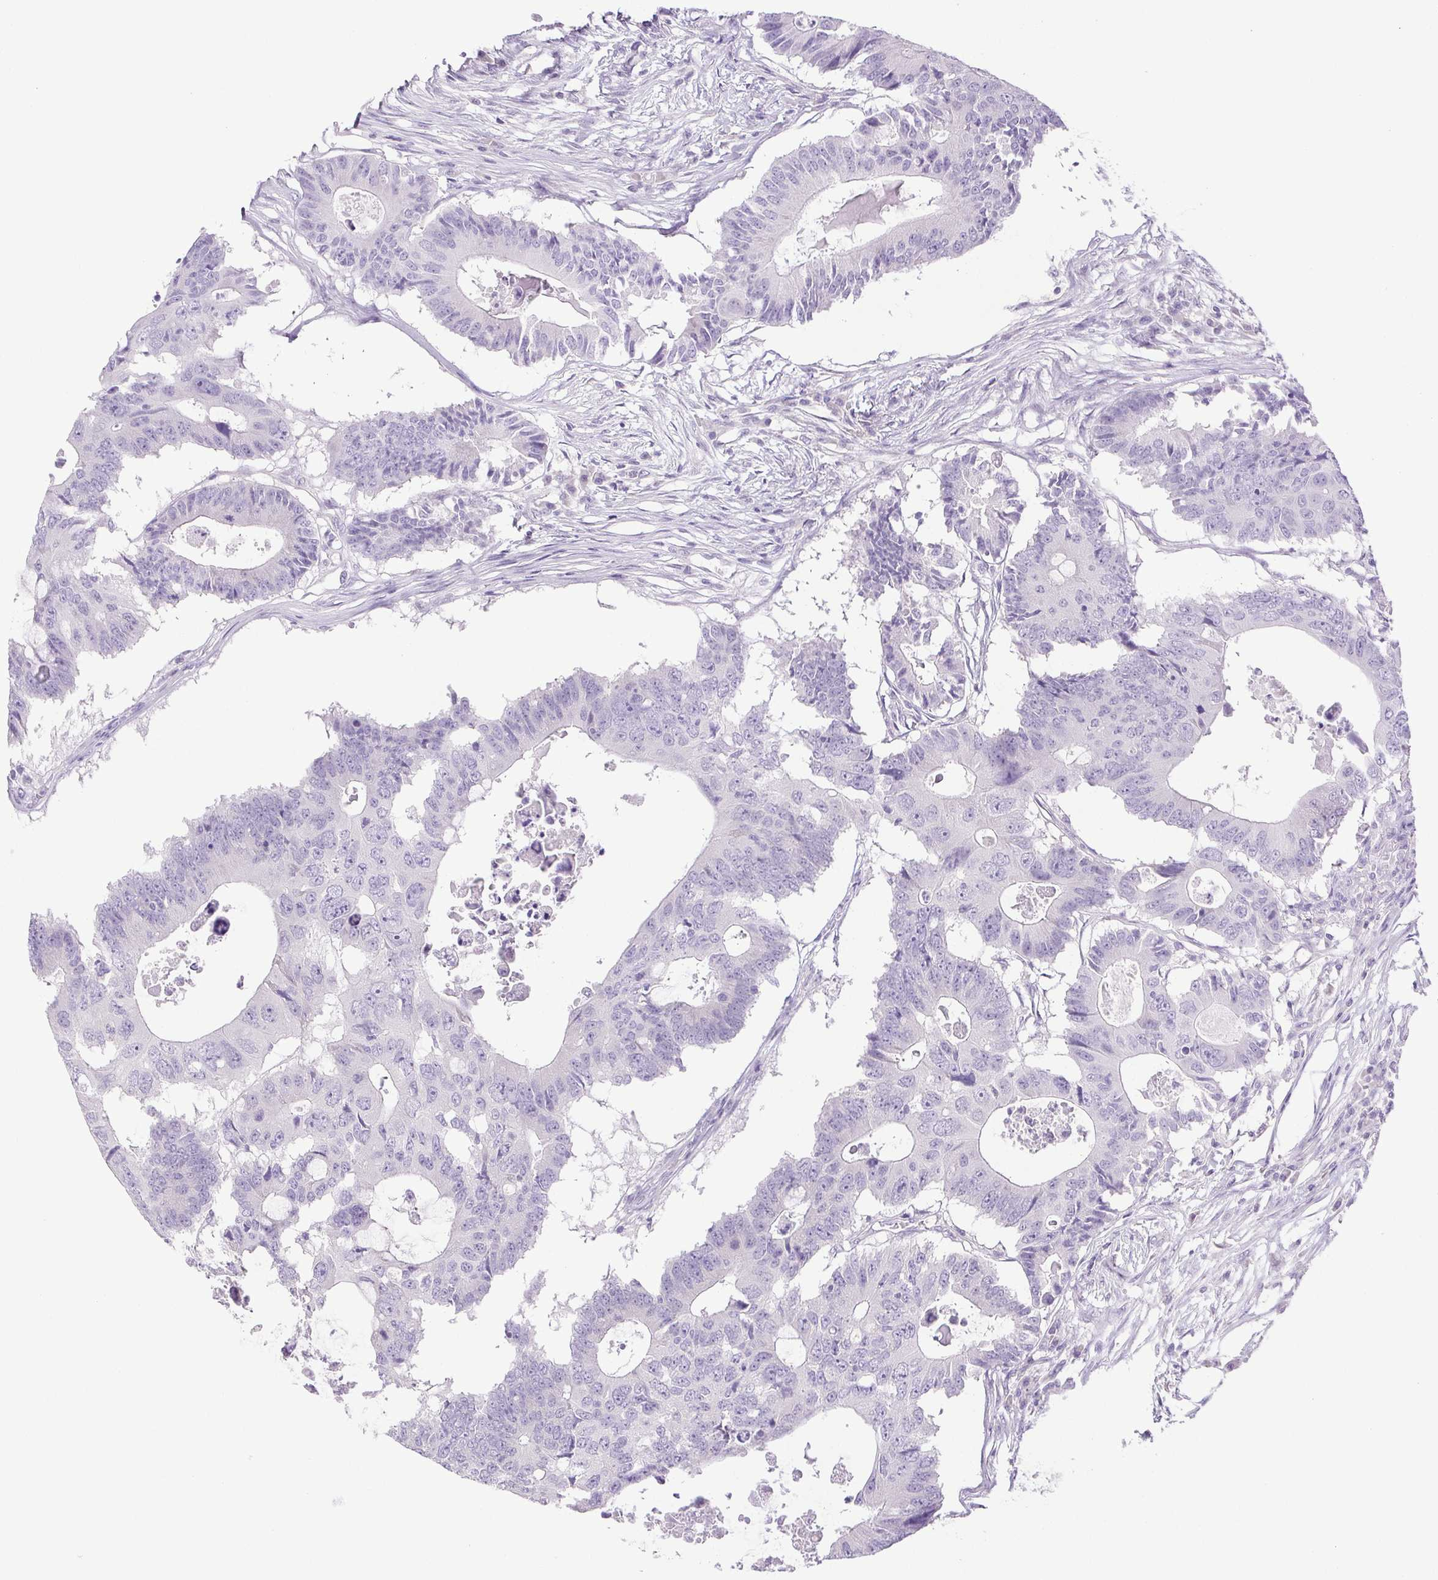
{"staining": {"intensity": "negative", "quantity": "none", "location": "none"}, "tissue": "colorectal cancer", "cell_type": "Tumor cells", "image_type": "cancer", "snomed": [{"axis": "morphology", "description": "Adenocarcinoma, NOS"}, {"axis": "topography", "description": "Colon"}], "caption": "A photomicrograph of colorectal cancer (adenocarcinoma) stained for a protein displays no brown staining in tumor cells.", "gene": "PAPPA2", "patient": {"sex": "male", "age": 71}}